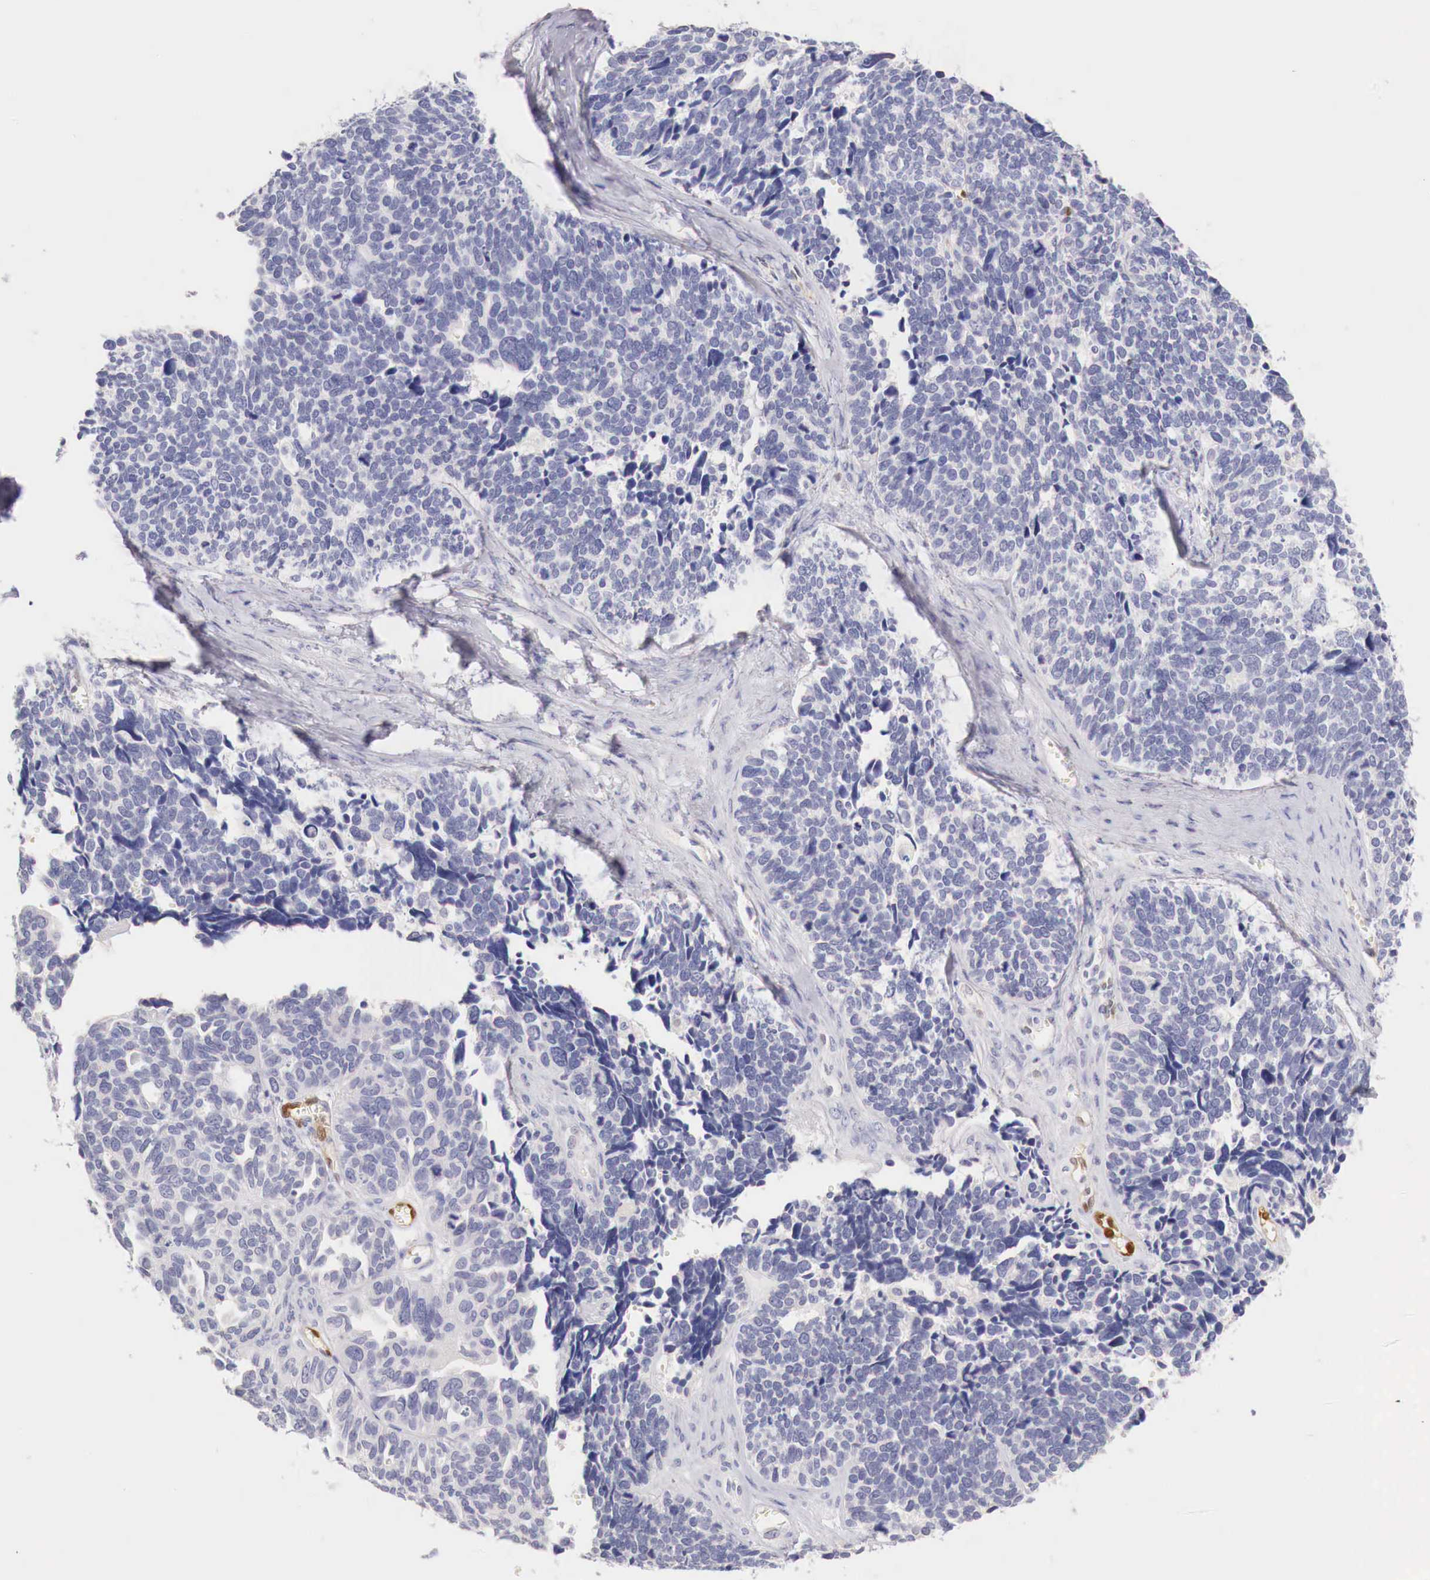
{"staining": {"intensity": "negative", "quantity": "none", "location": "none"}, "tissue": "ovarian cancer", "cell_type": "Tumor cells", "image_type": "cancer", "snomed": [{"axis": "morphology", "description": "Cystadenocarcinoma, serous, NOS"}, {"axis": "topography", "description": "Ovary"}], "caption": "The histopathology image shows no staining of tumor cells in serous cystadenocarcinoma (ovarian).", "gene": "ITIH6", "patient": {"sex": "female", "age": 77}}